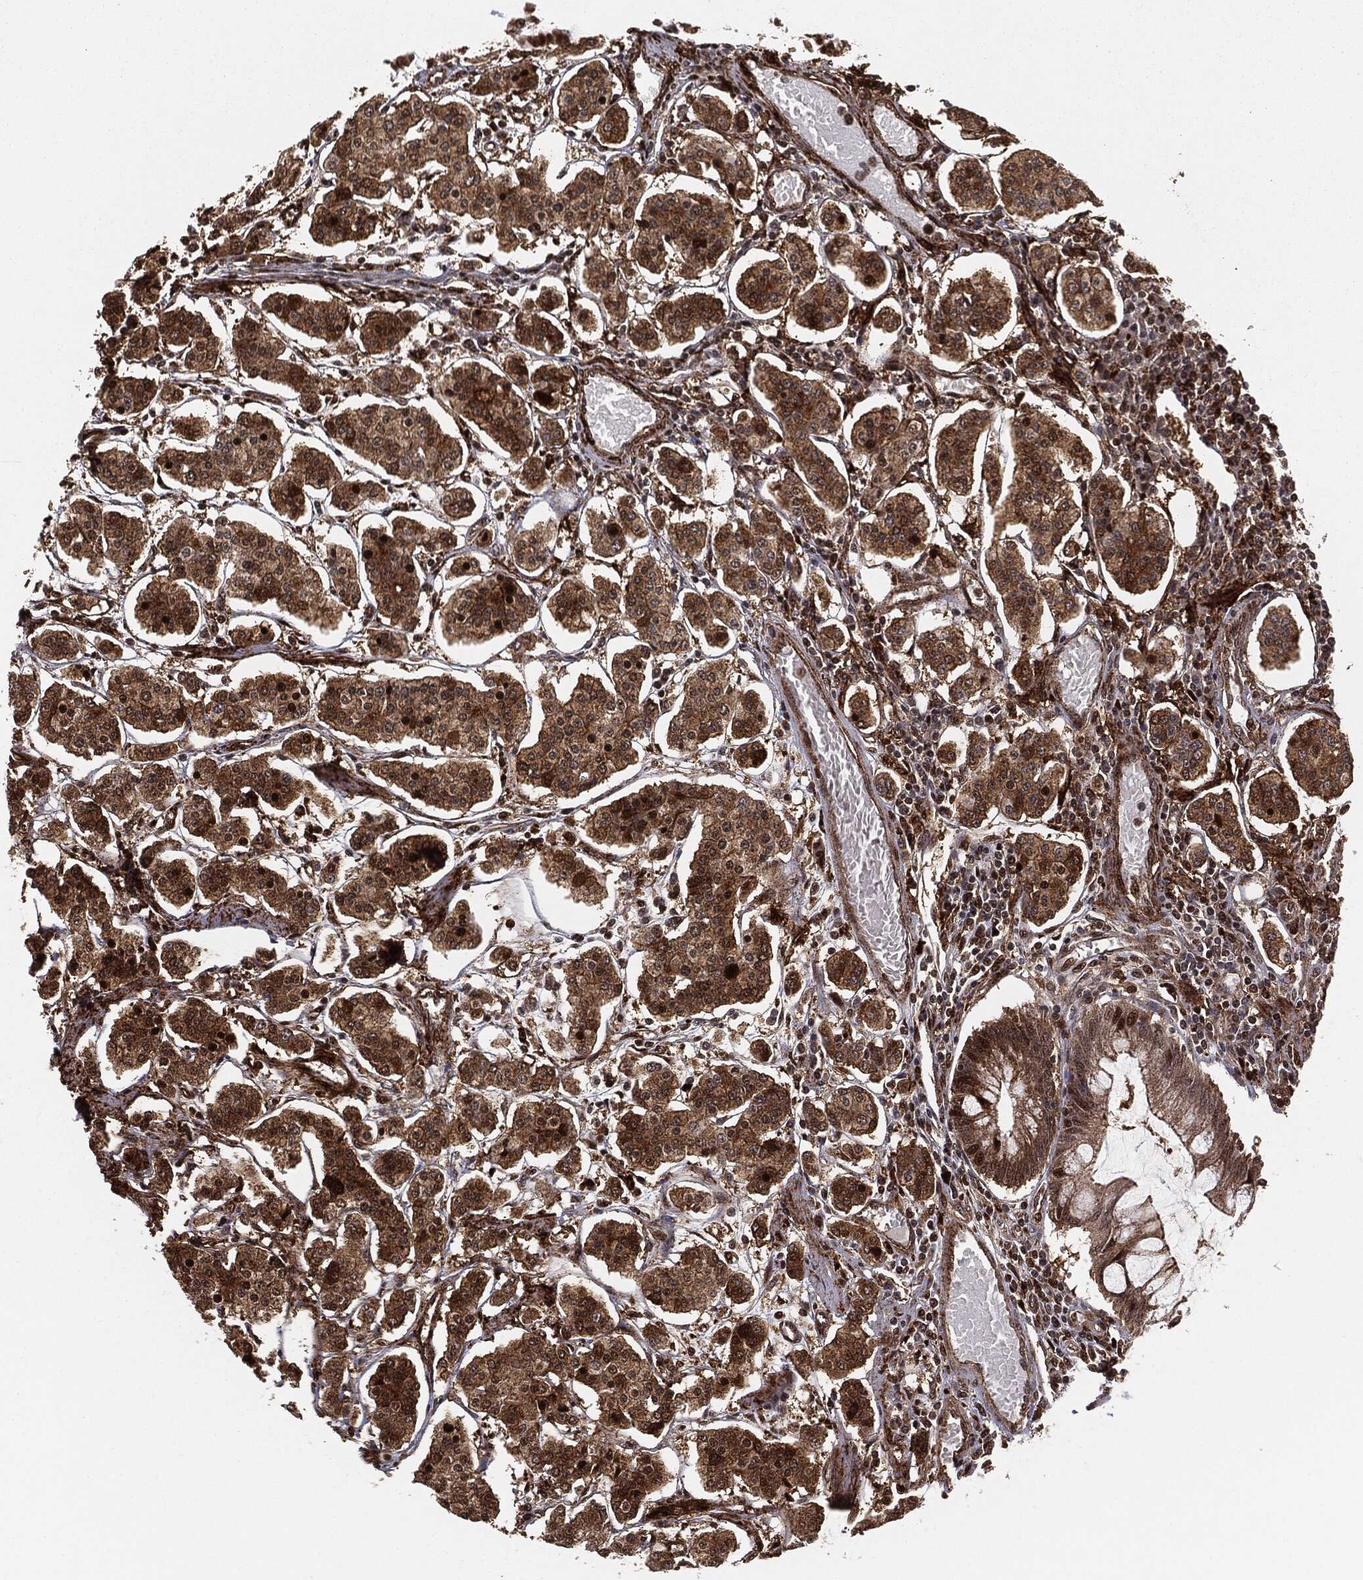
{"staining": {"intensity": "moderate", "quantity": ">75%", "location": "cytoplasmic/membranous"}, "tissue": "carcinoid", "cell_type": "Tumor cells", "image_type": "cancer", "snomed": [{"axis": "morphology", "description": "Carcinoid, malignant, NOS"}, {"axis": "topography", "description": "Small intestine"}], "caption": "This histopathology image reveals carcinoid stained with IHC to label a protein in brown. The cytoplasmic/membranous of tumor cells show moderate positivity for the protein. Nuclei are counter-stained blue.", "gene": "PTEN", "patient": {"sex": "female", "age": 65}}